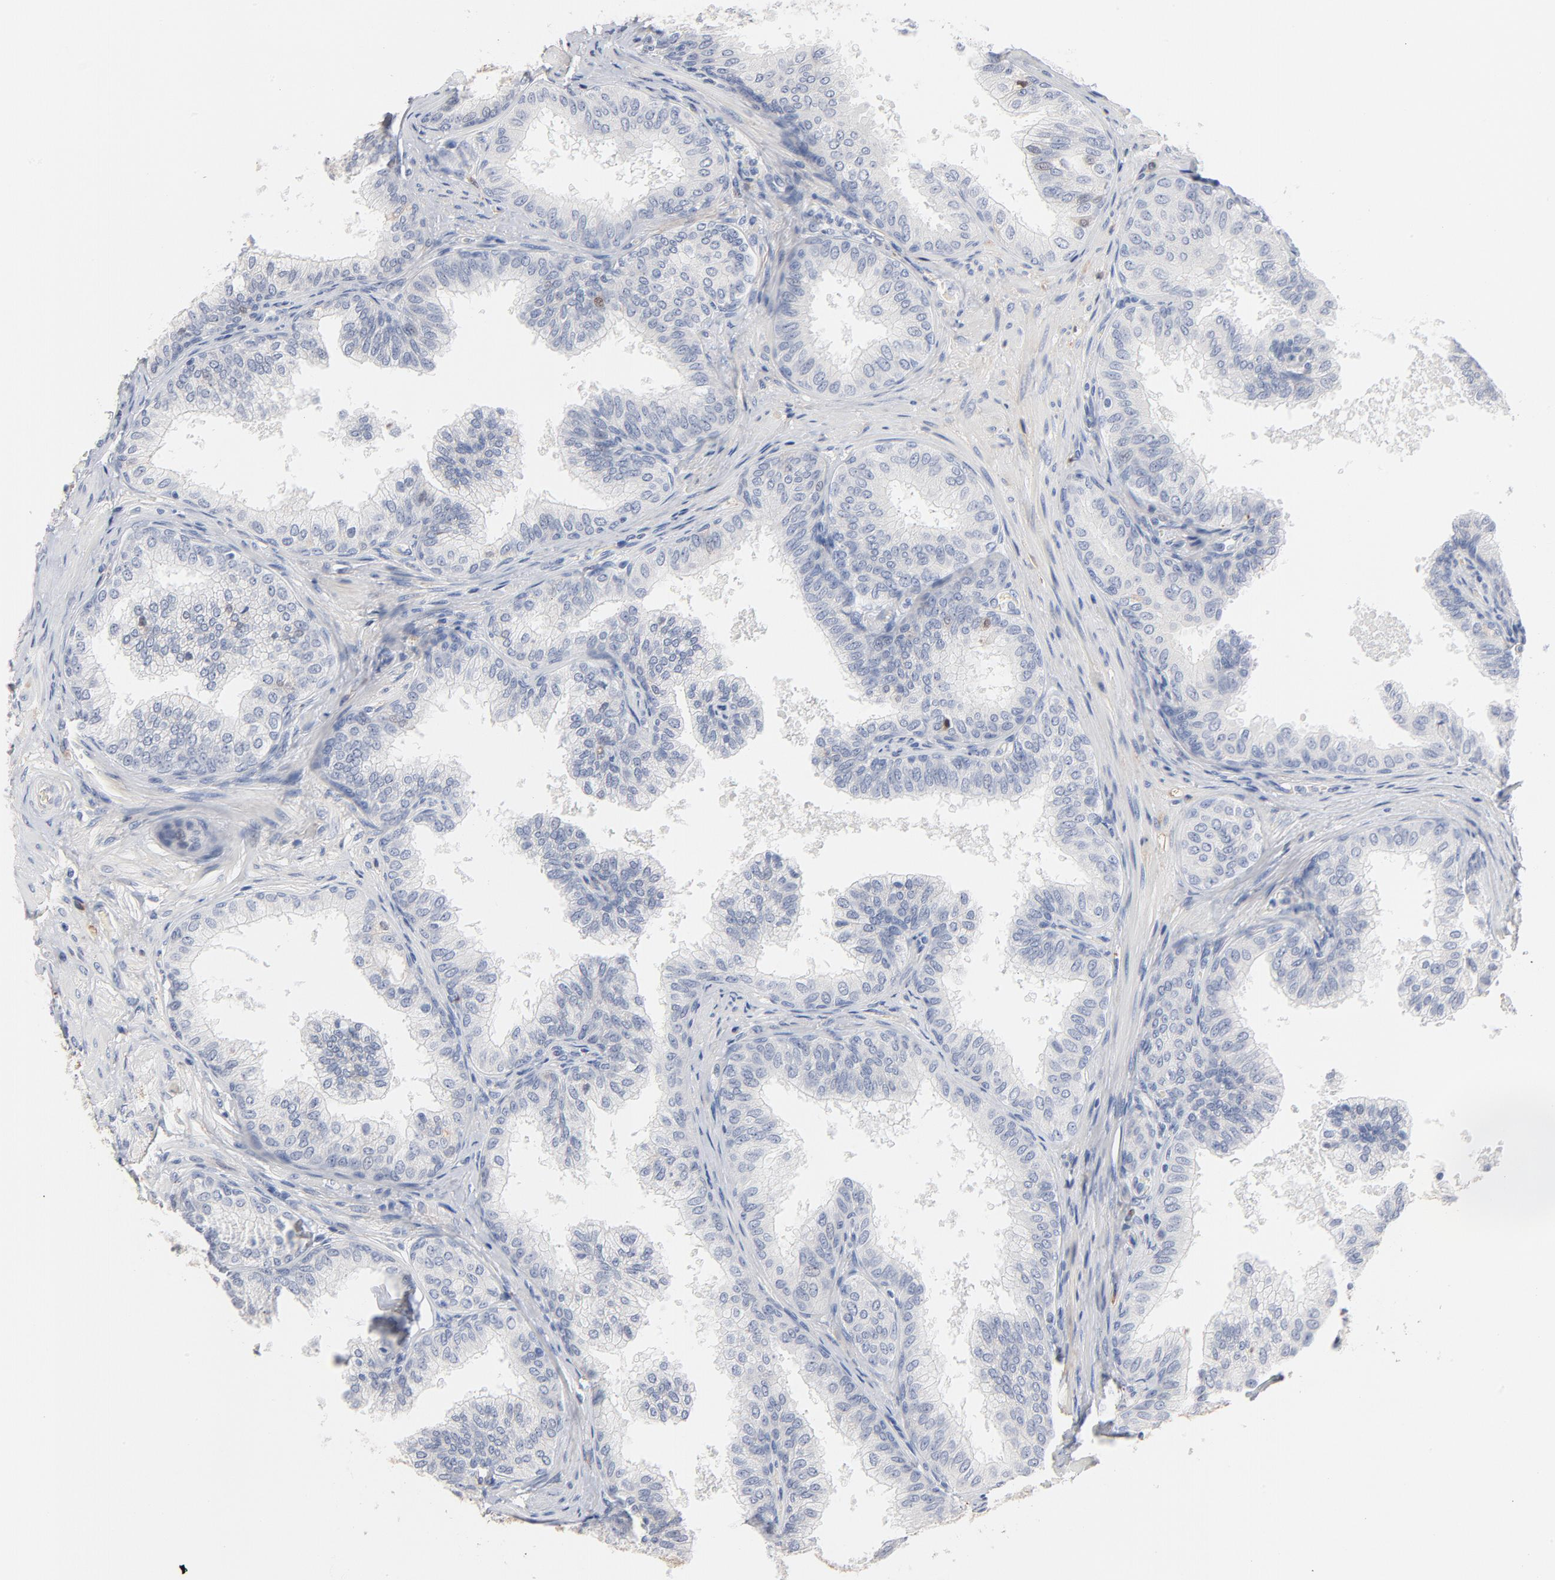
{"staining": {"intensity": "weak", "quantity": ">75%", "location": "cytoplasmic/membranous"}, "tissue": "prostate", "cell_type": "Glandular cells", "image_type": "normal", "snomed": [{"axis": "morphology", "description": "Normal tissue, NOS"}, {"axis": "topography", "description": "Prostate"}], "caption": "About >75% of glandular cells in unremarkable prostate display weak cytoplasmic/membranous protein staining as visualized by brown immunohistochemical staining.", "gene": "SERPINA4", "patient": {"sex": "male", "age": 60}}